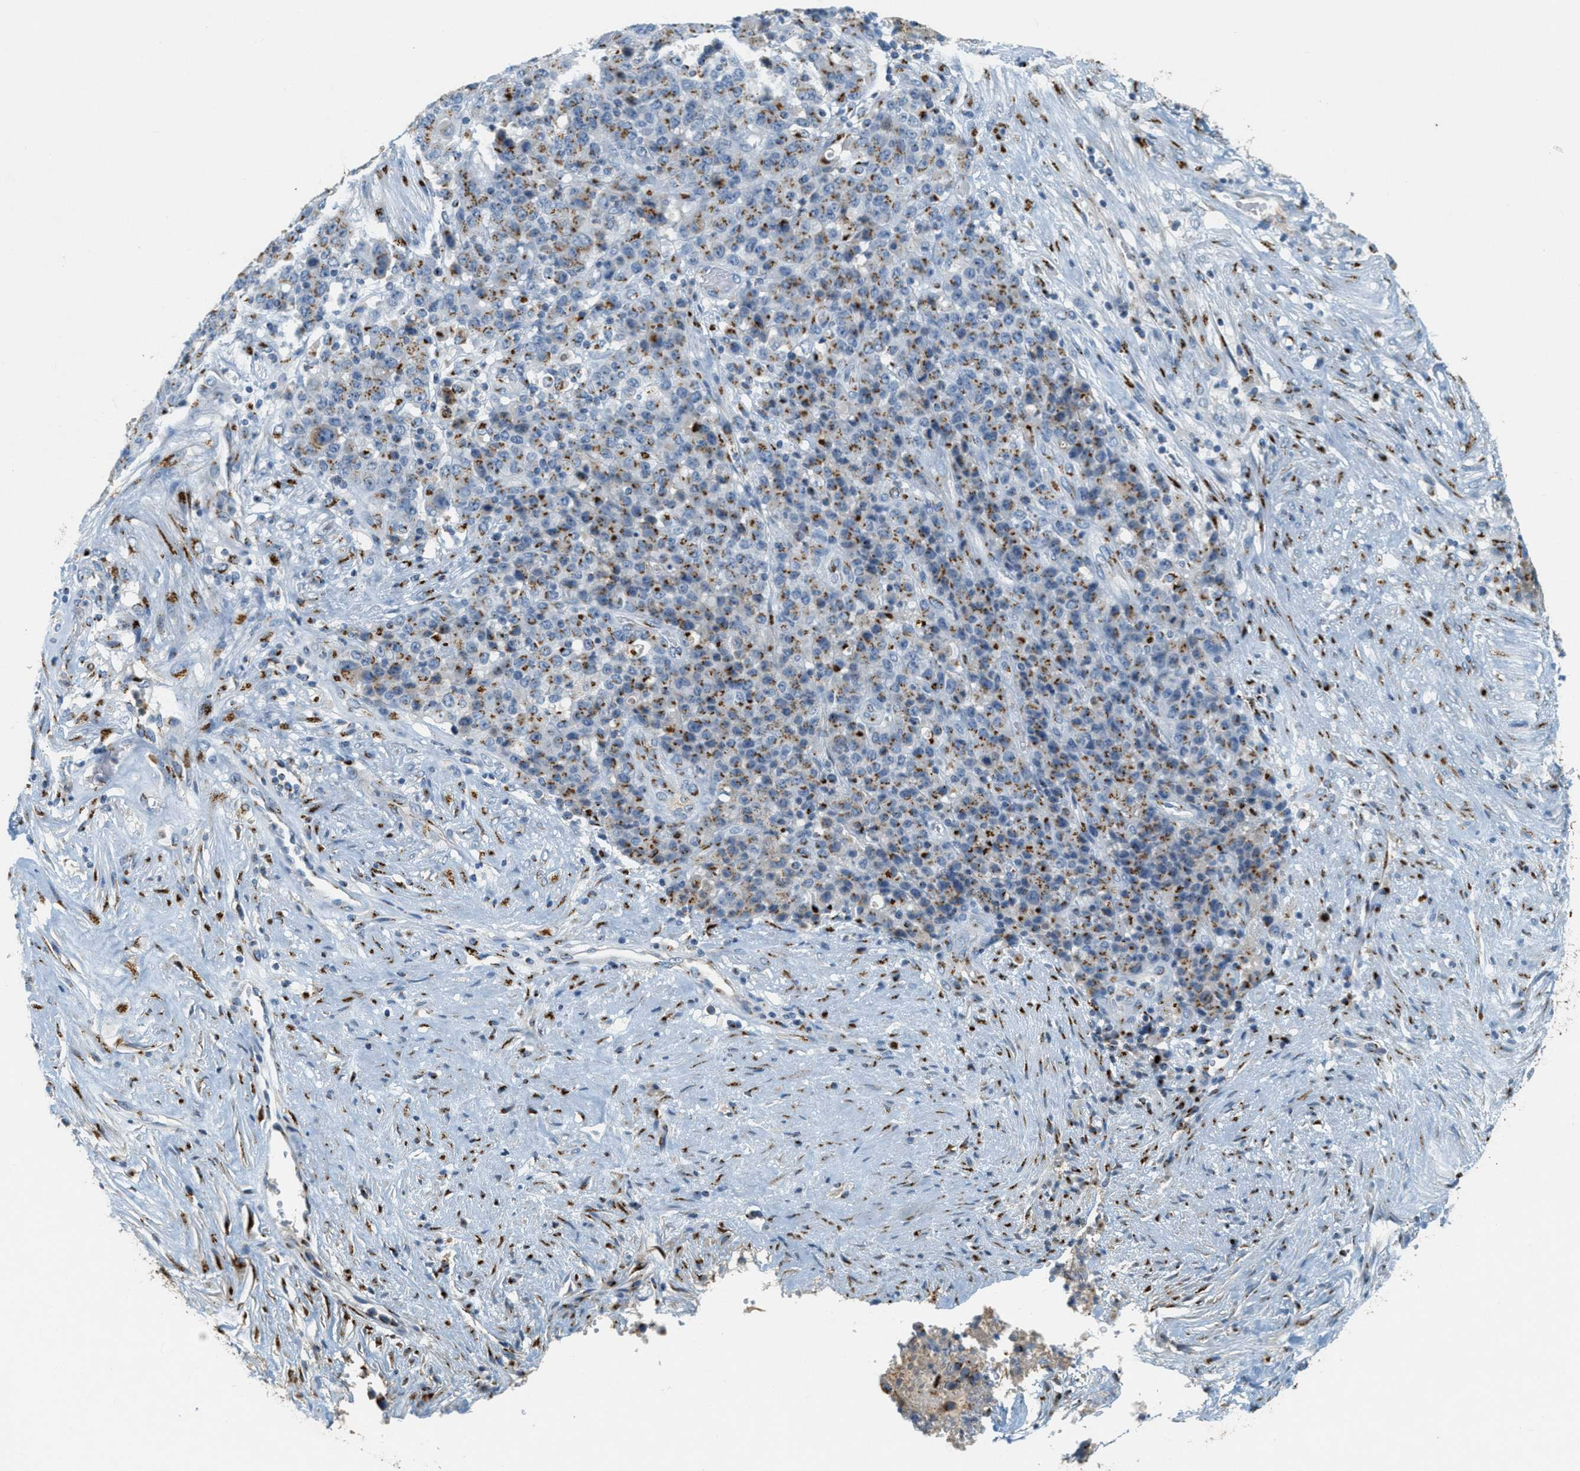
{"staining": {"intensity": "moderate", "quantity": ">75%", "location": "cytoplasmic/membranous"}, "tissue": "stomach cancer", "cell_type": "Tumor cells", "image_type": "cancer", "snomed": [{"axis": "morphology", "description": "Adenocarcinoma, NOS"}, {"axis": "topography", "description": "Stomach"}], "caption": "Protein expression analysis of human stomach cancer (adenocarcinoma) reveals moderate cytoplasmic/membranous staining in about >75% of tumor cells. (DAB (3,3'-diaminobenzidine) = brown stain, brightfield microscopy at high magnification).", "gene": "ENTPD4", "patient": {"sex": "female", "age": 73}}